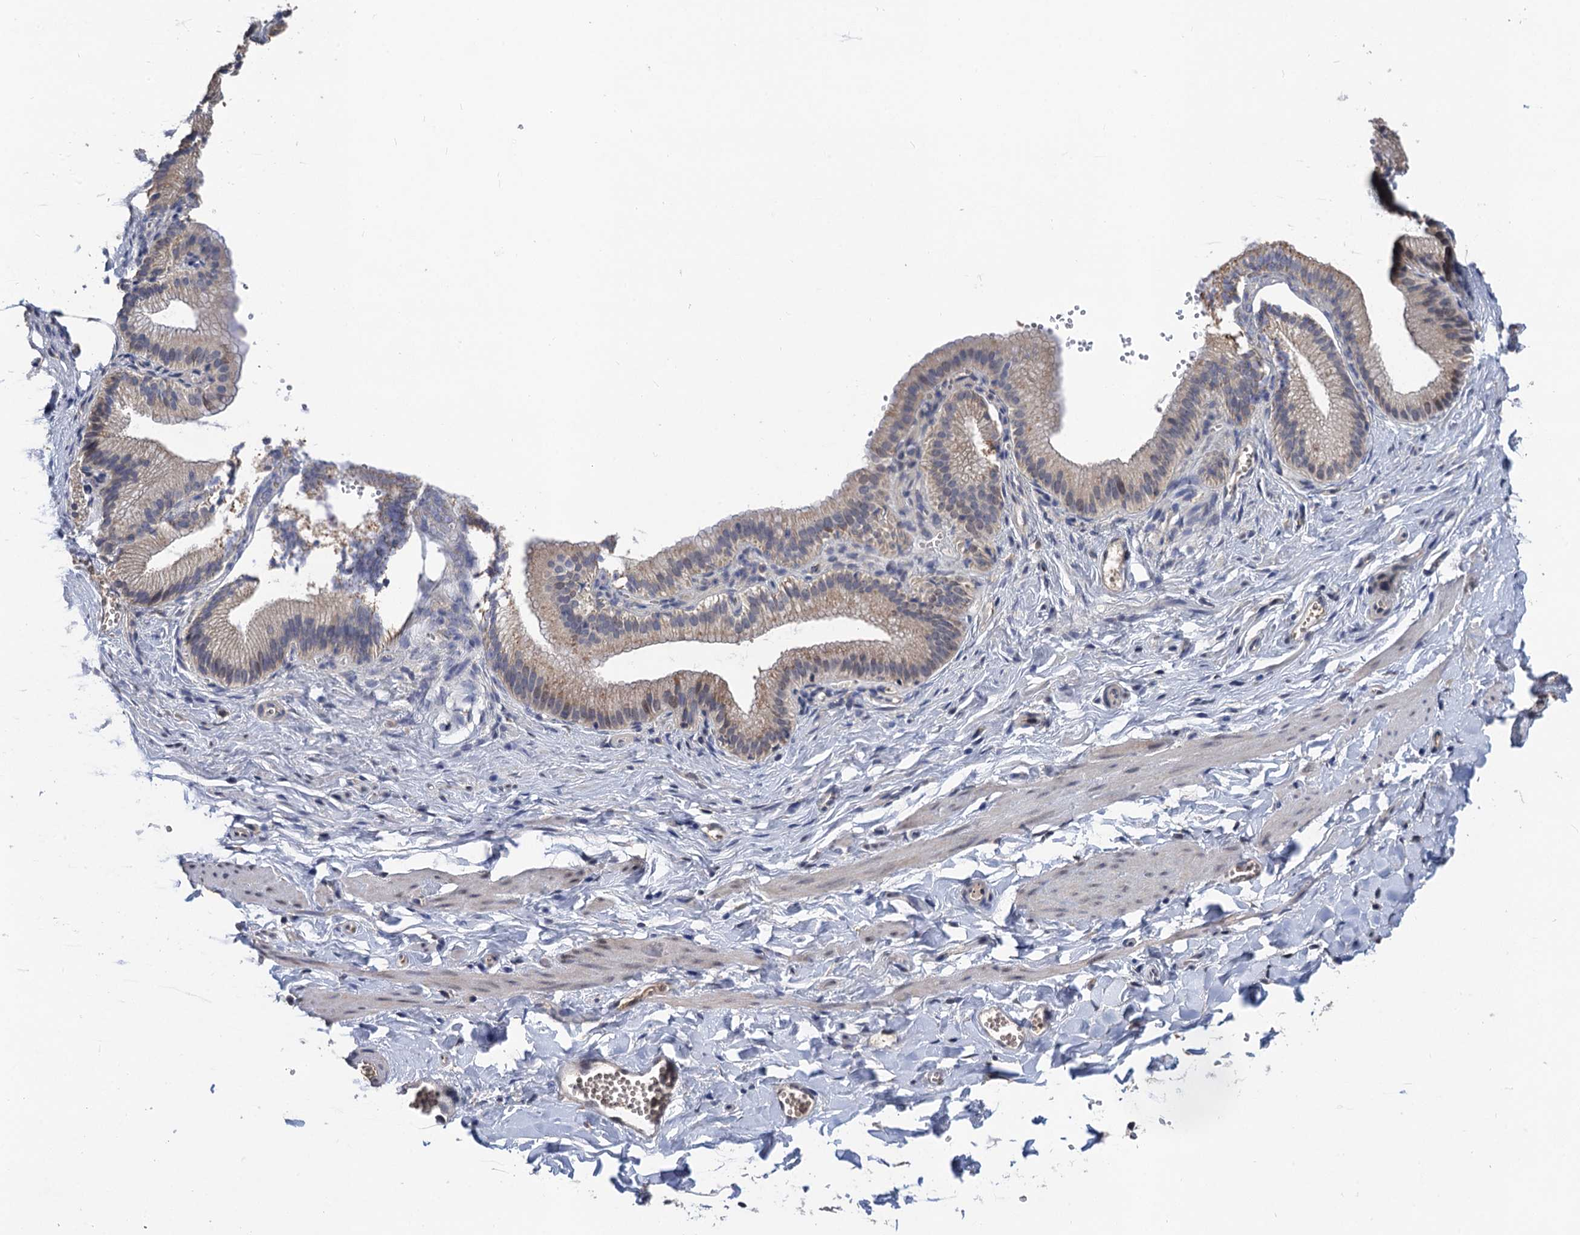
{"staining": {"intensity": "moderate", "quantity": ">75%", "location": "nuclear"}, "tissue": "adipose tissue", "cell_type": "Adipocytes", "image_type": "normal", "snomed": [{"axis": "morphology", "description": "Normal tissue, NOS"}, {"axis": "topography", "description": "Gallbladder"}, {"axis": "topography", "description": "Peripheral nerve tissue"}], "caption": "A brown stain highlights moderate nuclear positivity of a protein in adipocytes of unremarkable adipose tissue.", "gene": "TSEN34", "patient": {"sex": "male", "age": 38}}